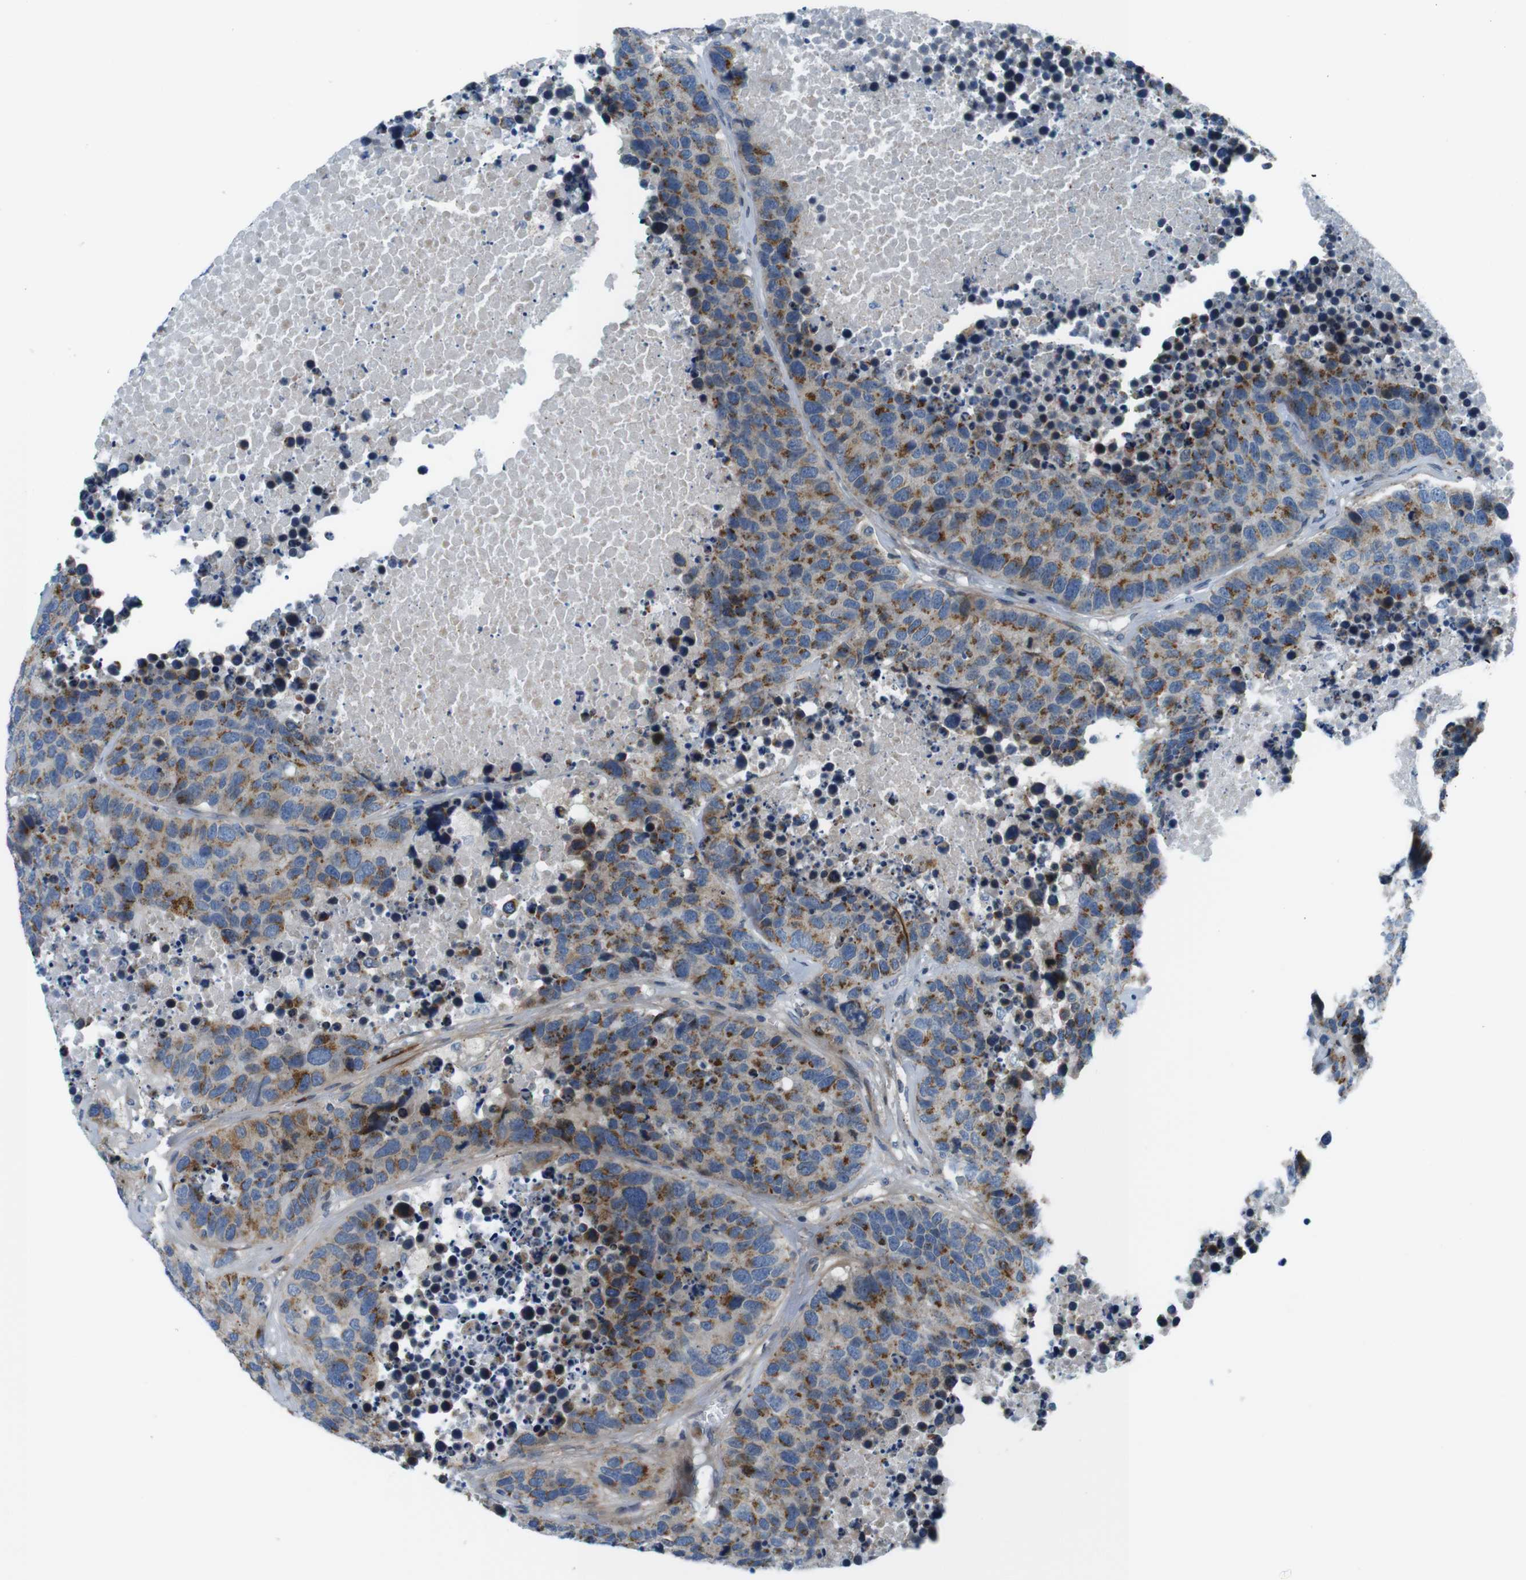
{"staining": {"intensity": "moderate", "quantity": "25%-75%", "location": "cytoplasmic/membranous"}, "tissue": "carcinoid", "cell_type": "Tumor cells", "image_type": "cancer", "snomed": [{"axis": "morphology", "description": "Carcinoid, malignant, NOS"}, {"axis": "topography", "description": "Lung"}], "caption": "Immunohistochemistry image of carcinoid (malignant) stained for a protein (brown), which reveals medium levels of moderate cytoplasmic/membranous expression in approximately 25%-75% of tumor cells.", "gene": "ZDHHC3", "patient": {"sex": "male", "age": 60}}